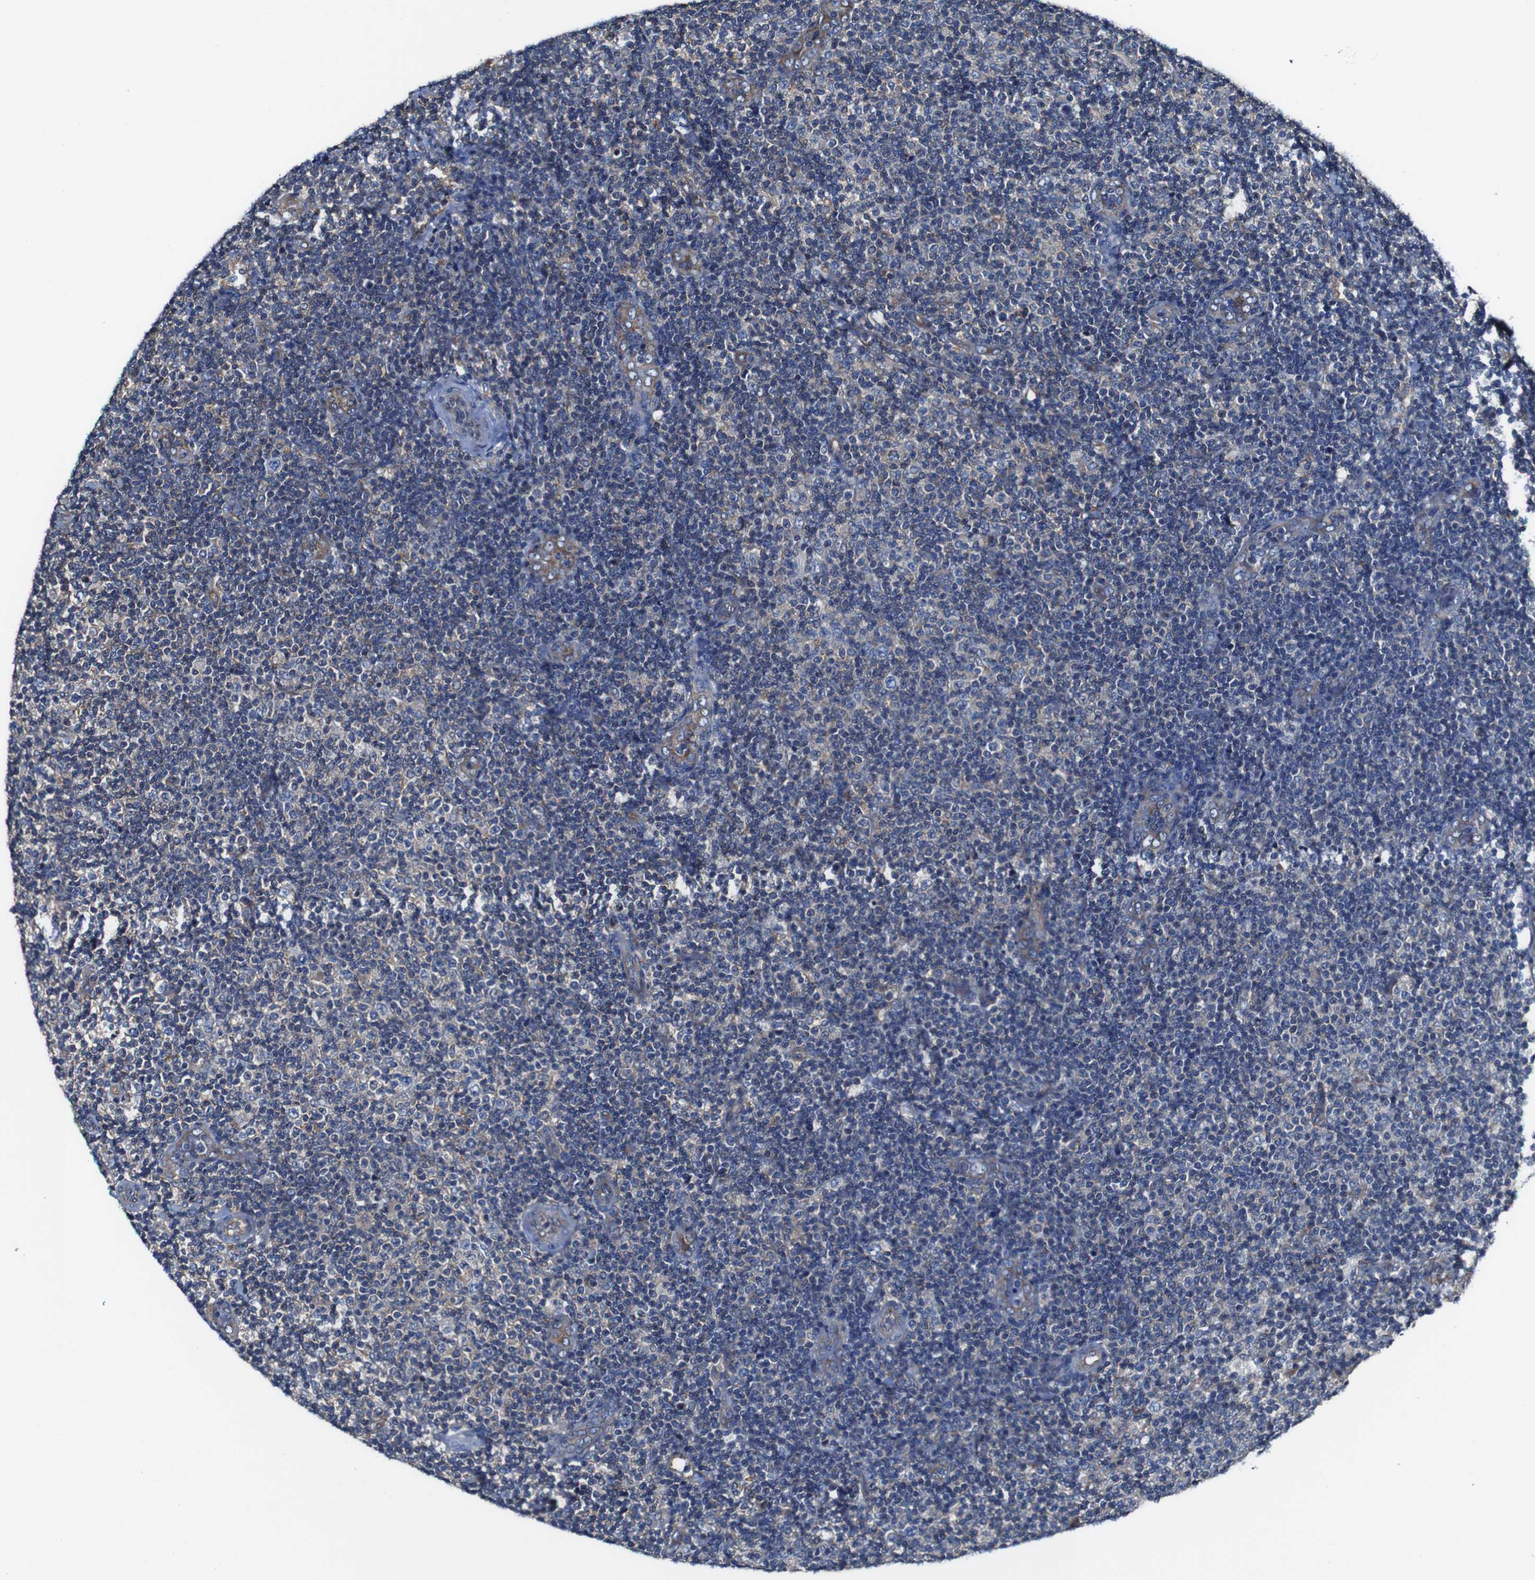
{"staining": {"intensity": "moderate", "quantity": "25%-75%", "location": "cytoplasmic/membranous"}, "tissue": "lymphoma", "cell_type": "Tumor cells", "image_type": "cancer", "snomed": [{"axis": "morphology", "description": "Malignant lymphoma, non-Hodgkin's type, Low grade"}, {"axis": "topography", "description": "Lymph node"}], "caption": "Malignant lymphoma, non-Hodgkin's type (low-grade) stained with a protein marker shows moderate staining in tumor cells.", "gene": "CSF1R", "patient": {"sex": "male", "age": 83}}